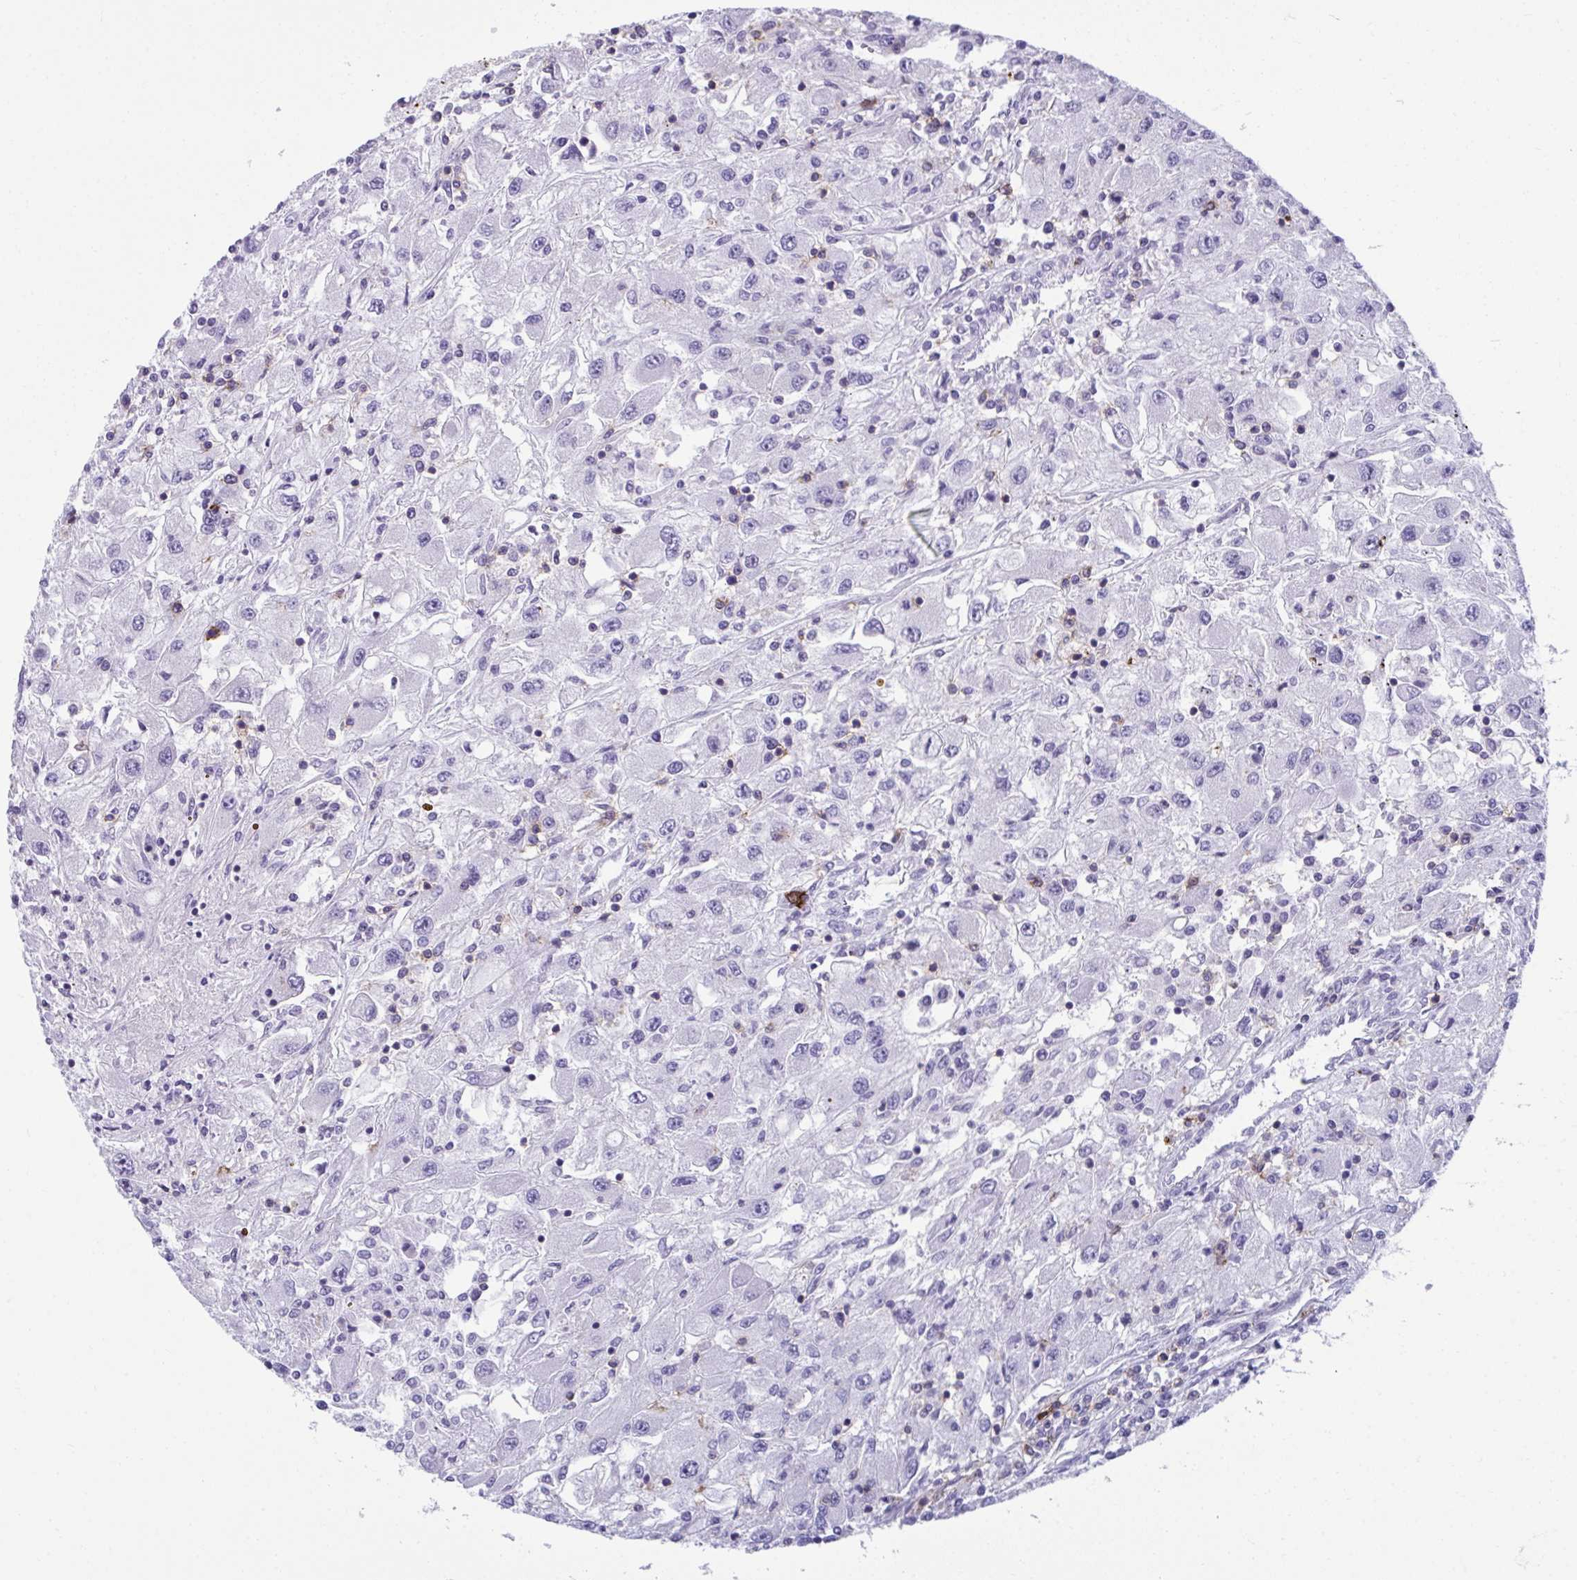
{"staining": {"intensity": "negative", "quantity": "none", "location": "none"}, "tissue": "renal cancer", "cell_type": "Tumor cells", "image_type": "cancer", "snomed": [{"axis": "morphology", "description": "Adenocarcinoma, NOS"}, {"axis": "topography", "description": "Kidney"}], "caption": "Micrograph shows no significant protein expression in tumor cells of renal cancer.", "gene": "SPN", "patient": {"sex": "female", "age": 67}}